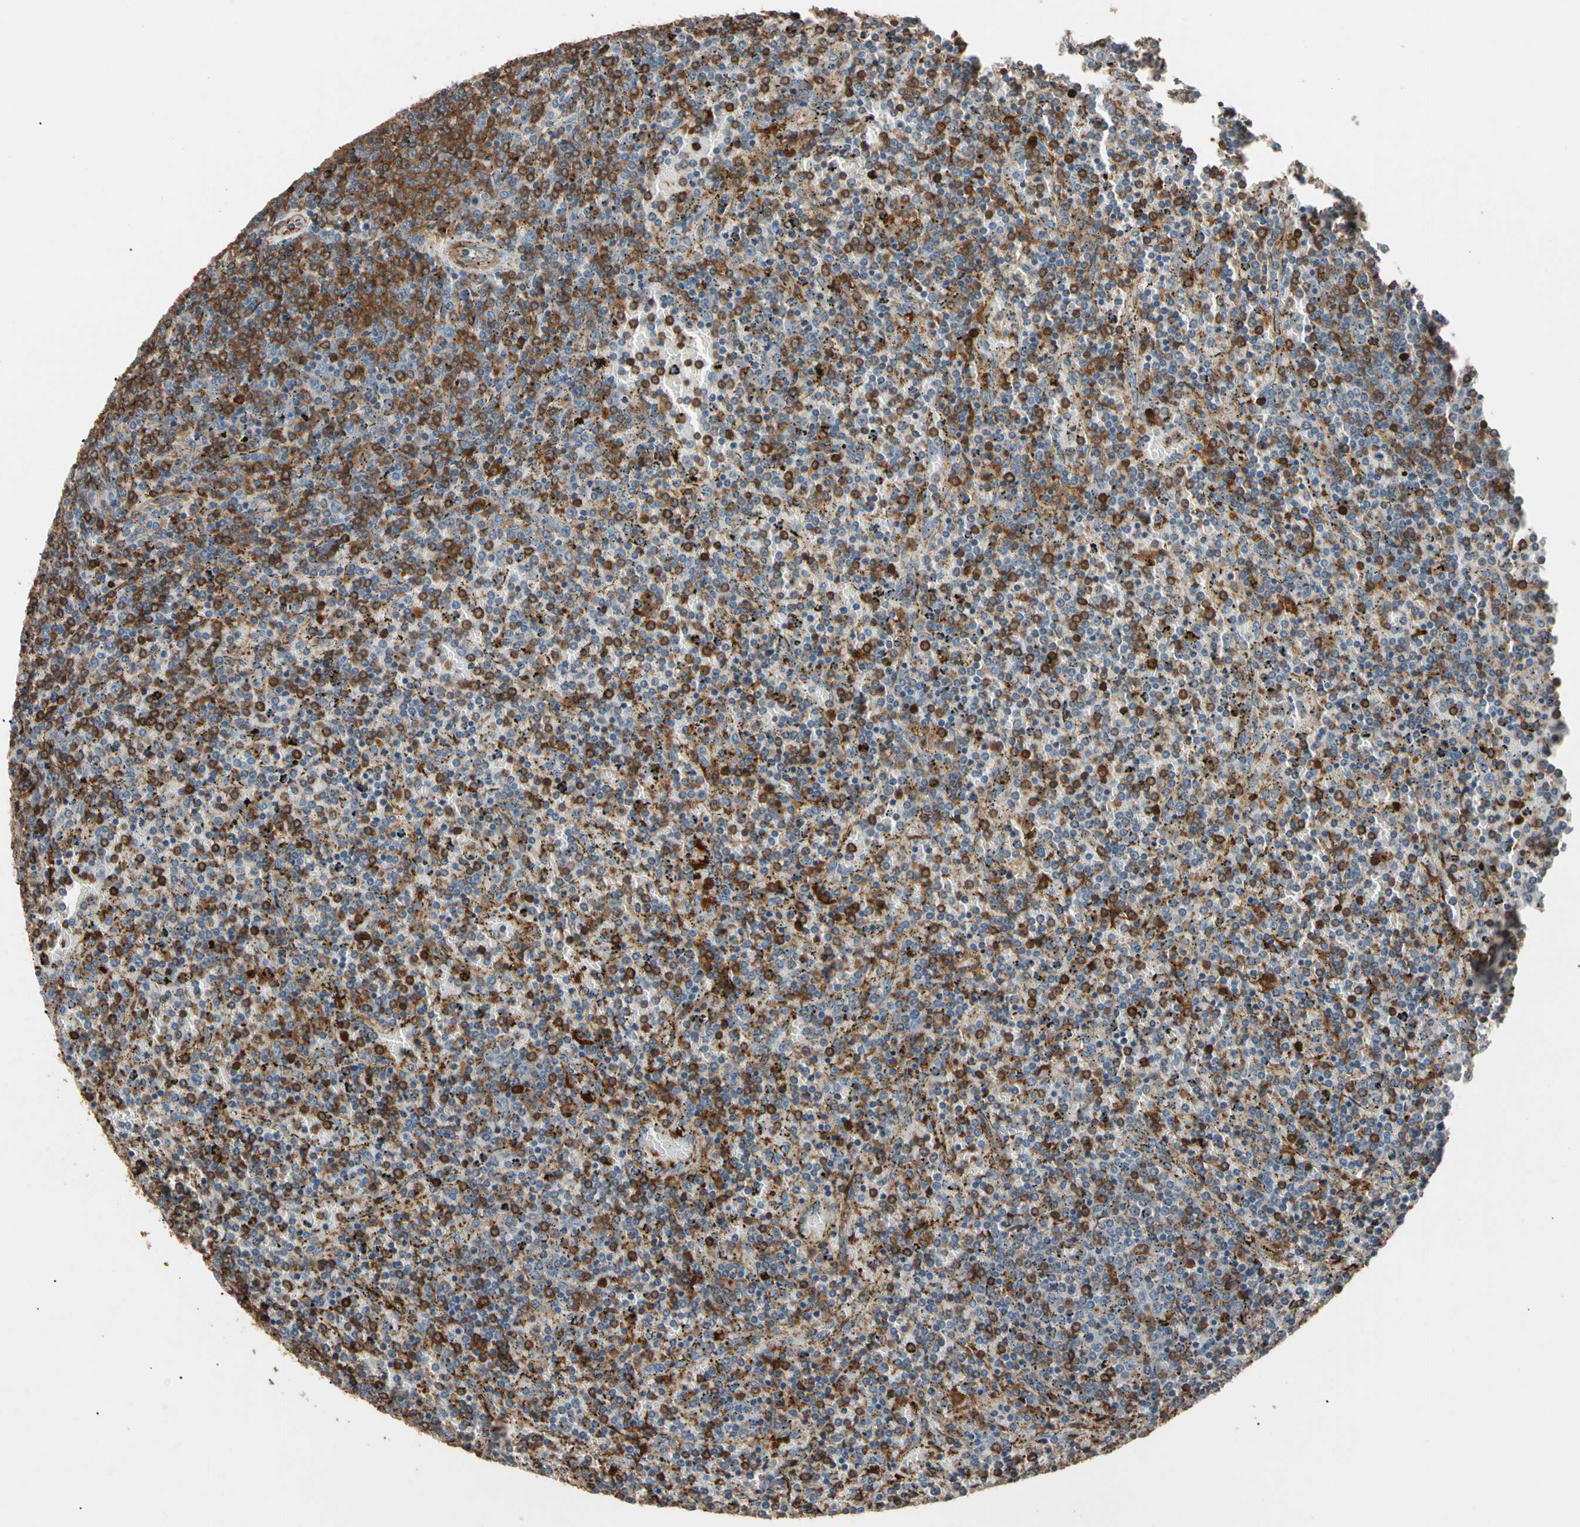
{"staining": {"intensity": "moderate", "quantity": "25%-75%", "location": "cytoplasmic/membranous"}, "tissue": "lymphoma", "cell_type": "Tumor cells", "image_type": "cancer", "snomed": [{"axis": "morphology", "description": "Malignant lymphoma, non-Hodgkin's type, Low grade"}, {"axis": "topography", "description": "Spleen"}], "caption": "IHC image of human lymphoma stained for a protein (brown), which shows medium levels of moderate cytoplasmic/membranous positivity in approximately 25%-75% of tumor cells.", "gene": "AGBL2", "patient": {"sex": "female", "age": 77}}